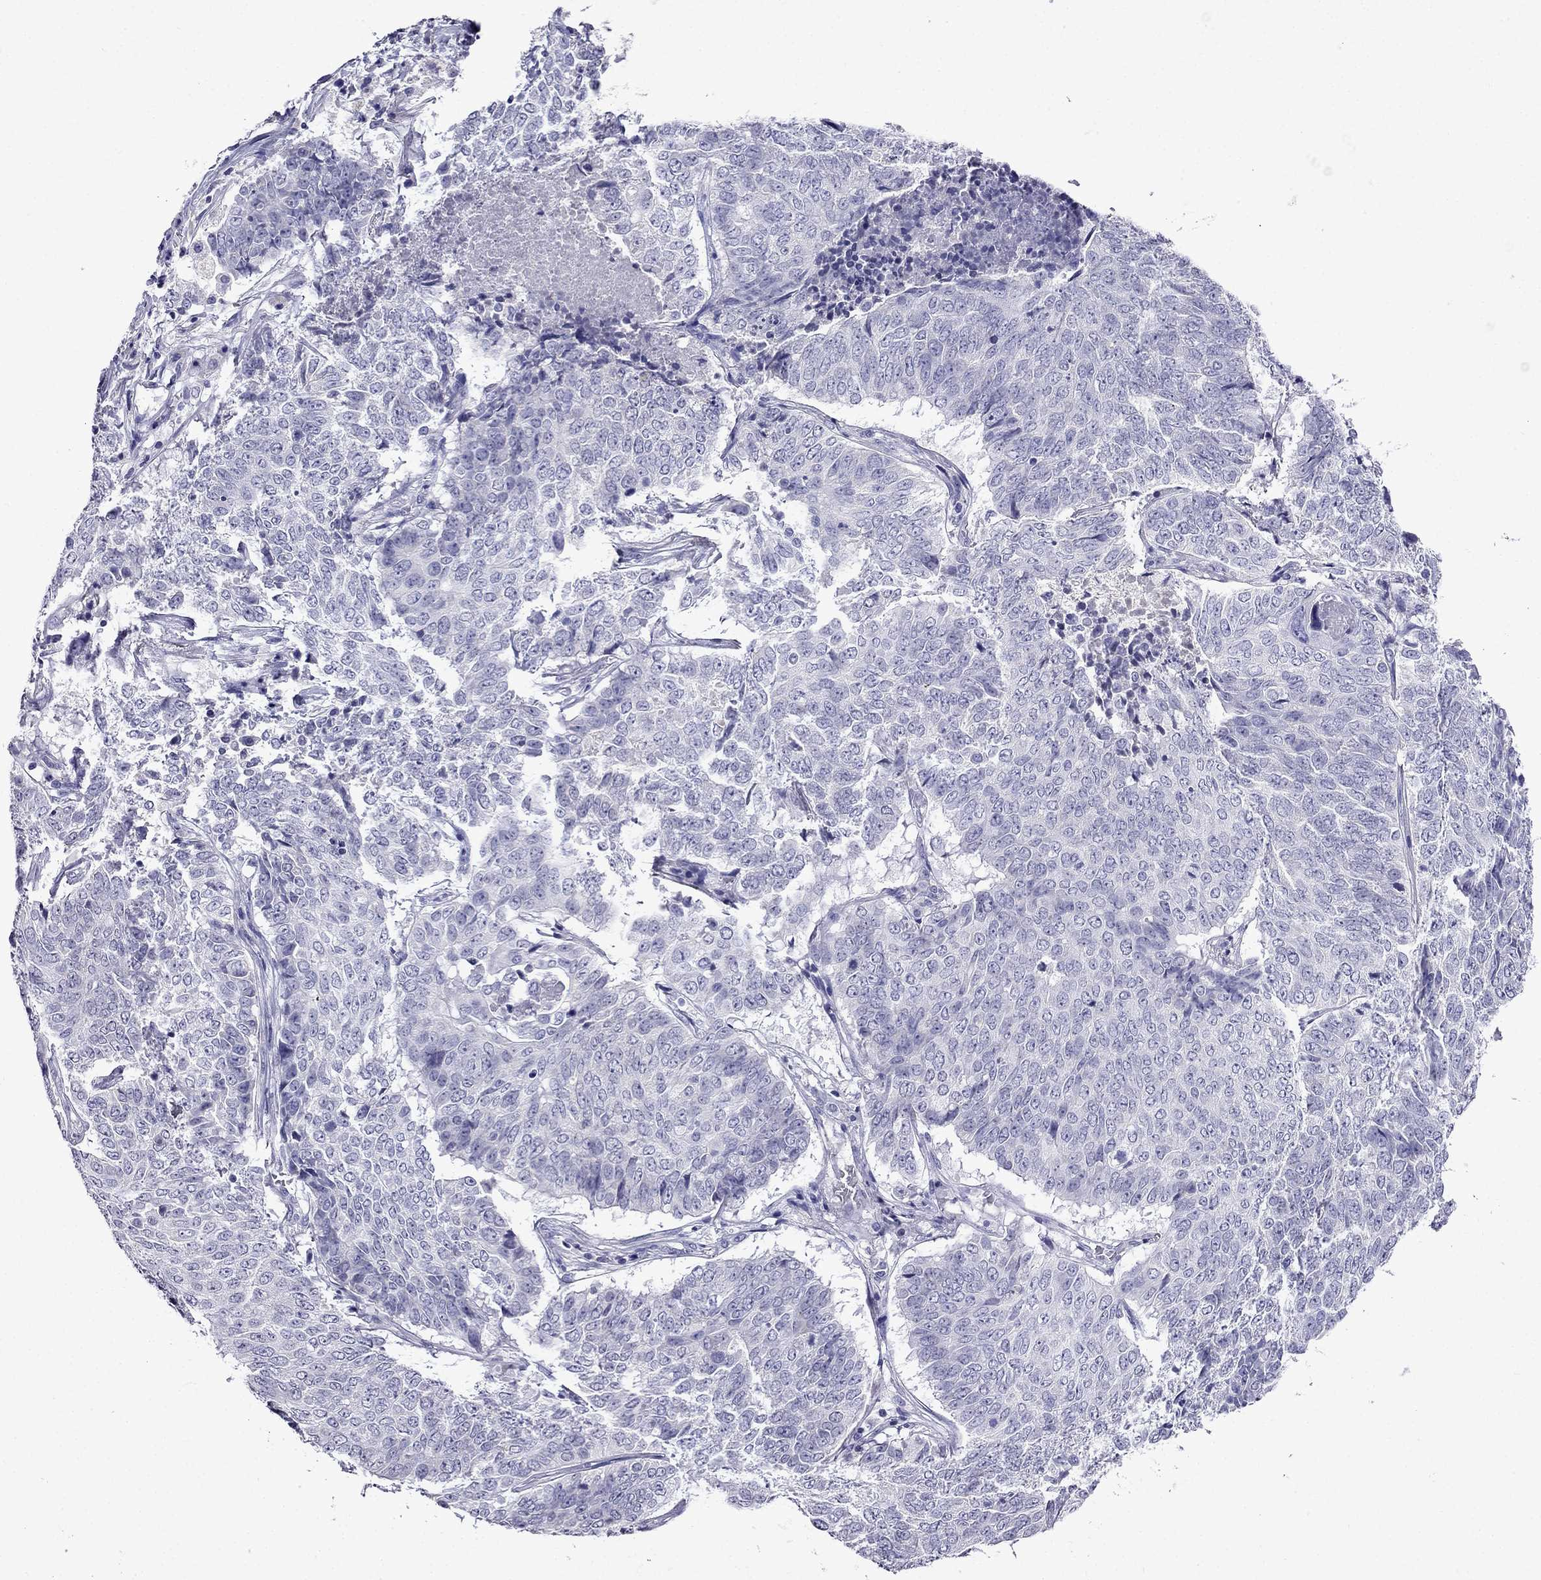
{"staining": {"intensity": "negative", "quantity": "none", "location": "none"}, "tissue": "lung cancer", "cell_type": "Tumor cells", "image_type": "cancer", "snomed": [{"axis": "morphology", "description": "Squamous cell carcinoma, NOS"}, {"axis": "topography", "description": "Lung"}], "caption": "This is an IHC micrograph of human lung squamous cell carcinoma. There is no positivity in tumor cells.", "gene": "DNAH17", "patient": {"sex": "male", "age": 64}}